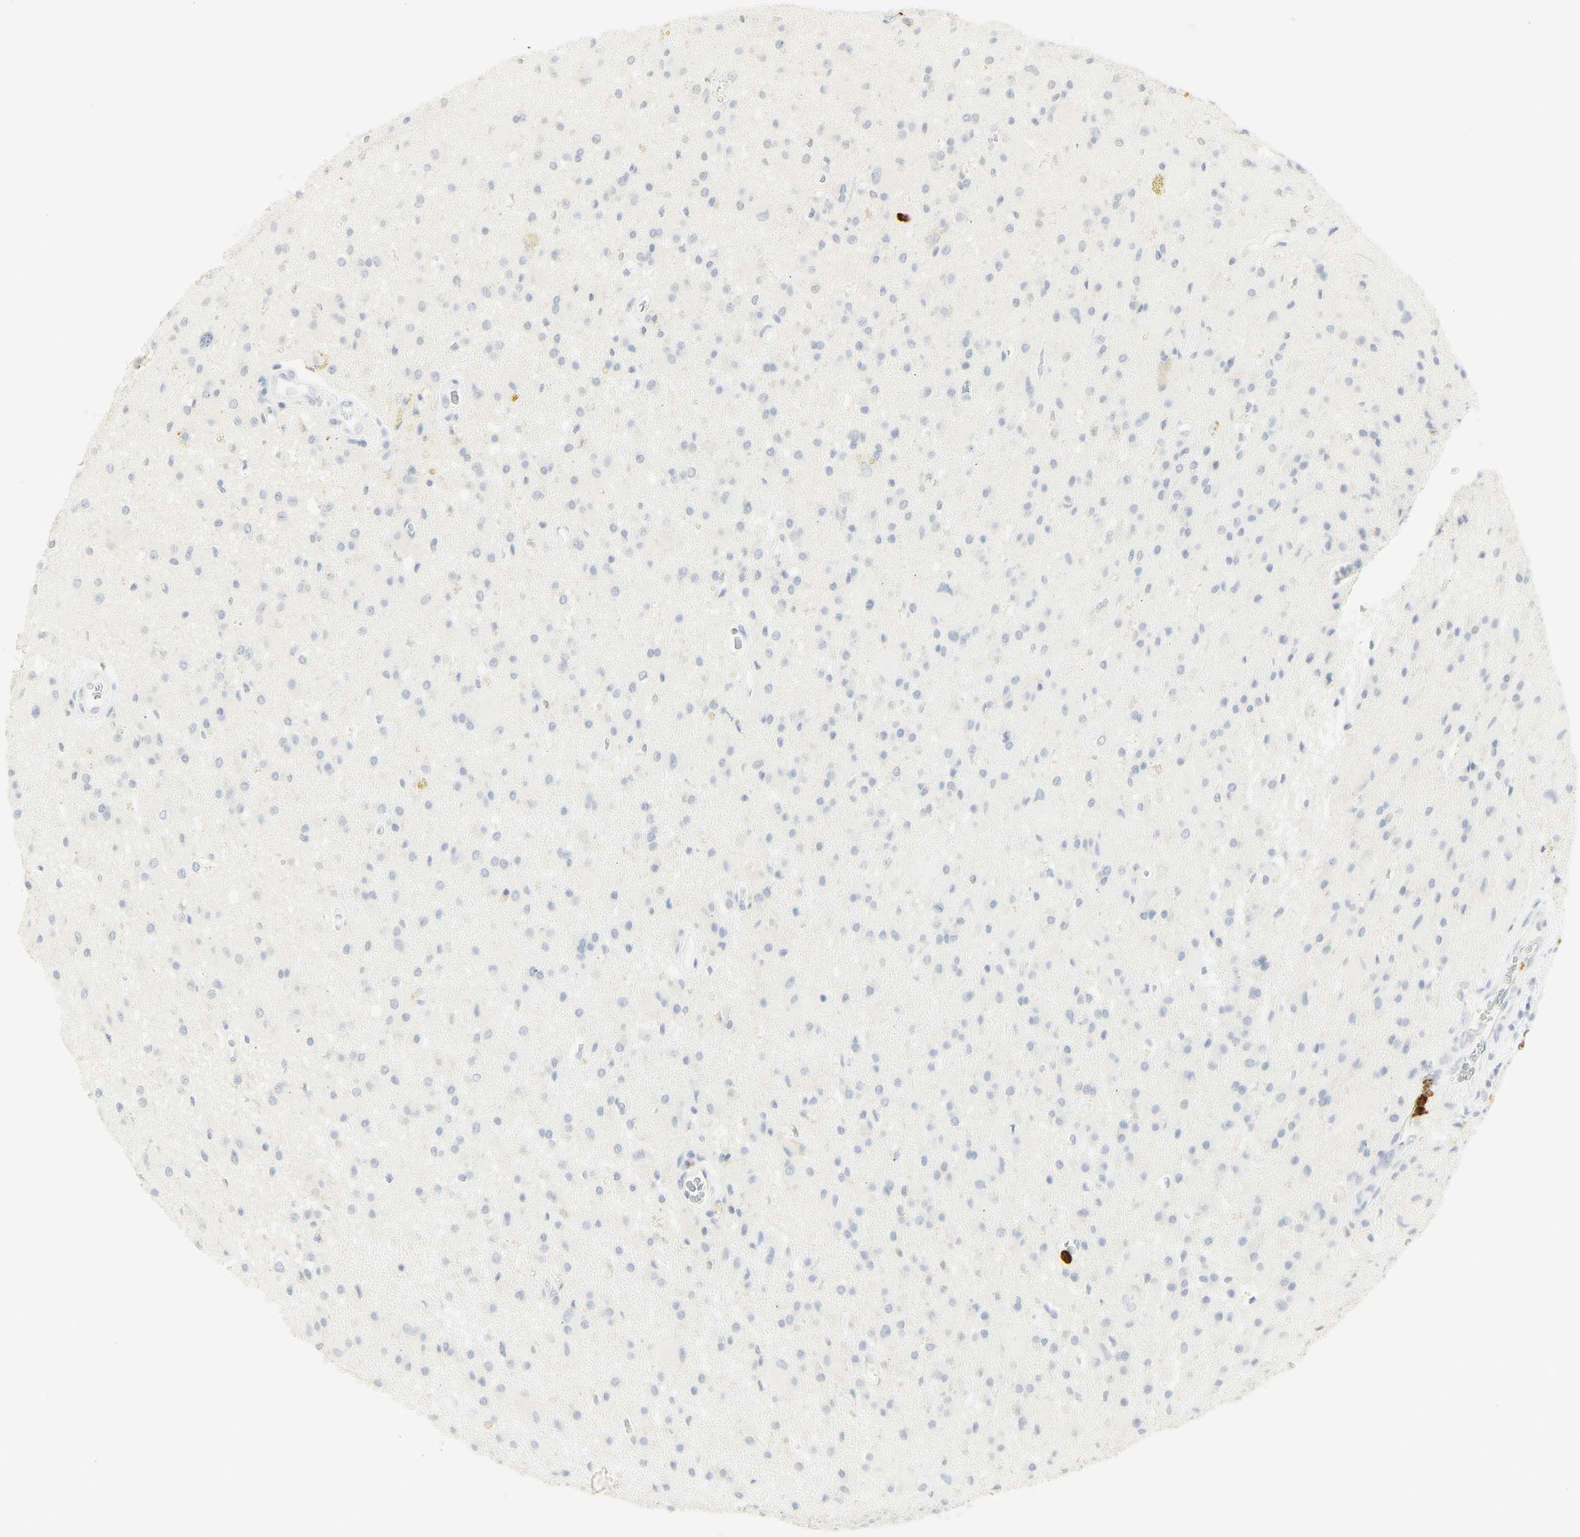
{"staining": {"intensity": "negative", "quantity": "none", "location": "none"}, "tissue": "glioma", "cell_type": "Tumor cells", "image_type": "cancer", "snomed": [{"axis": "morphology", "description": "Glioma, malignant, Low grade"}, {"axis": "topography", "description": "Brain"}], "caption": "This is a micrograph of immunohistochemistry (IHC) staining of malignant glioma (low-grade), which shows no expression in tumor cells.", "gene": "CEACAM5", "patient": {"sex": "male", "age": 58}}